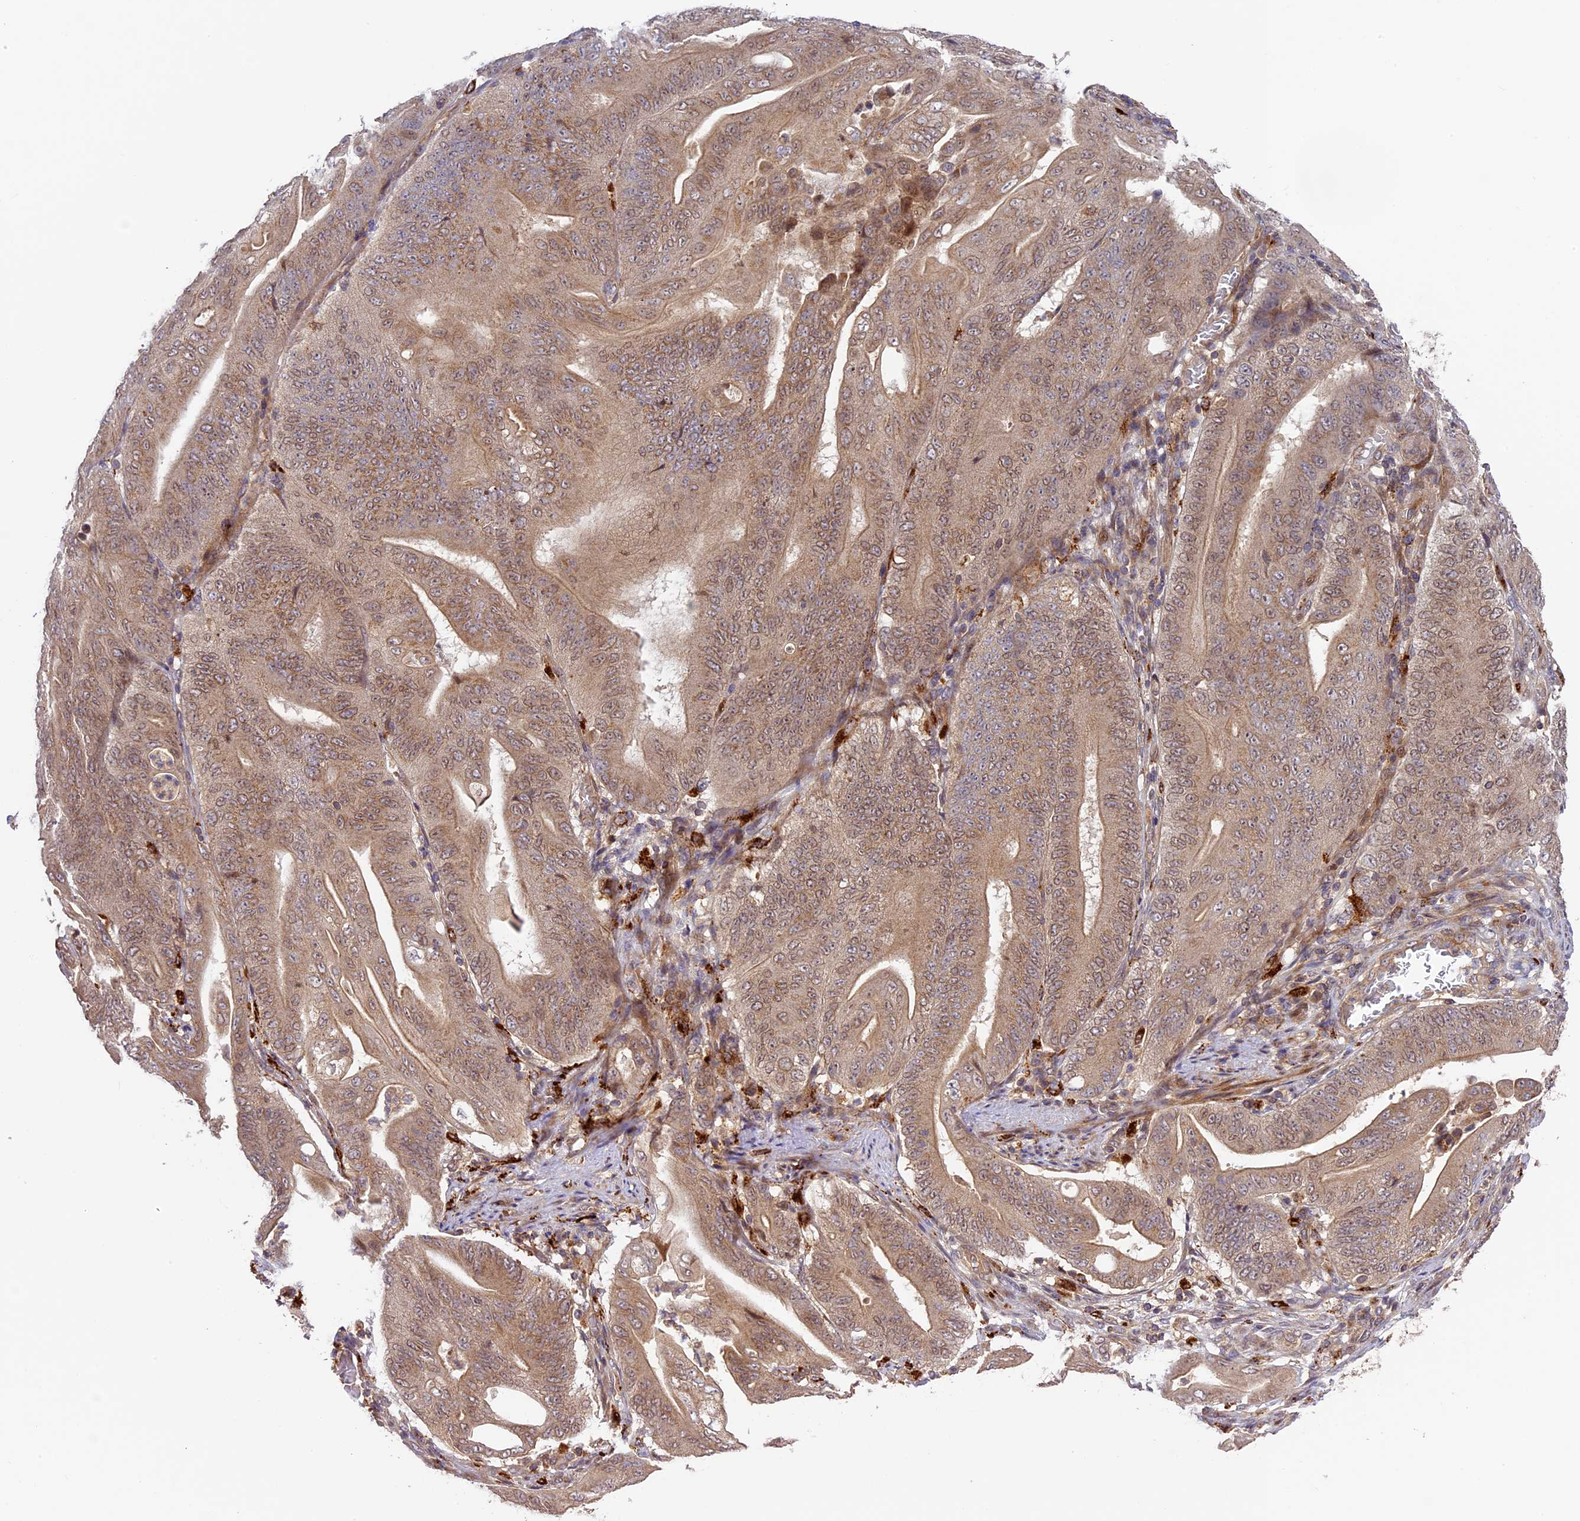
{"staining": {"intensity": "weak", "quantity": ">75%", "location": "cytoplasmic/membranous,nuclear"}, "tissue": "stomach cancer", "cell_type": "Tumor cells", "image_type": "cancer", "snomed": [{"axis": "morphology", "description": "Adenocarcinoma, NOS"}, {"axis": "topography", "description": "Stomach"}], "caption": "The image reveals immunohistochemical staining of stomach cancer. There is weak cytoplasmic/membranous and nuclear positivity is seen in about >75% of tumor cells.", "gene": "DGKH", "patient": {"sex": "female", "age": 73}}